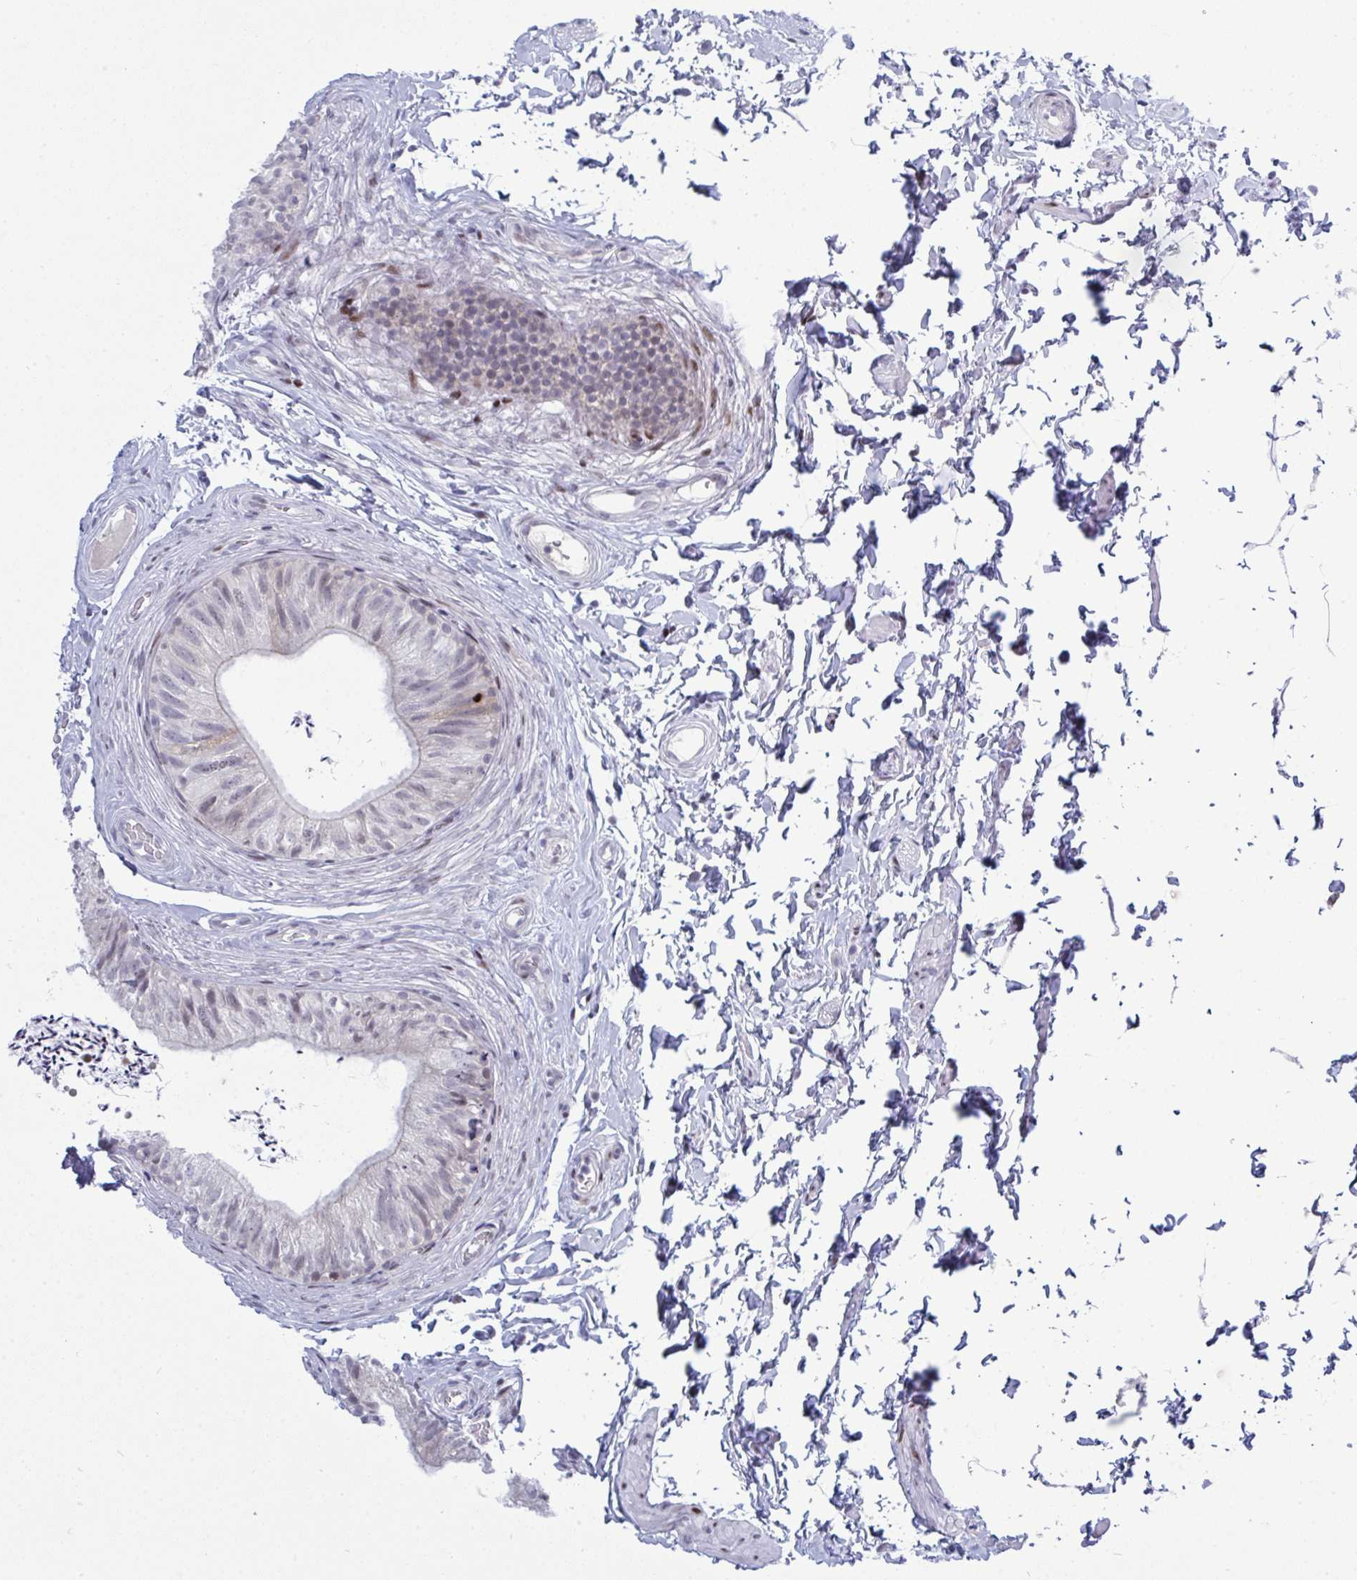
{"staining": {"intensity": "moderate", "quantity": "<25%", "location": "nuclear"}, "tissue": "epididymis", "cell_type": "Glandular cells", "image_type": "normal", "snomed": [{"axis": "morphology", "description": "Normal tissue, NOS"}, {"axis": "topography", "description": "Epididymis, spermatic cord, NOS"}, {"axis": "topography", "description": "Epididymis"}, {"axis": "topography", "description": "Peripheral nerve tissue"}], "caption": "Glandular cells exhibit moderate nuclear positivity in approximately <25% of cells in unremarkable epididymis.", "gene": "TAB1", "patient": {"sex": "male", "age": 29}}